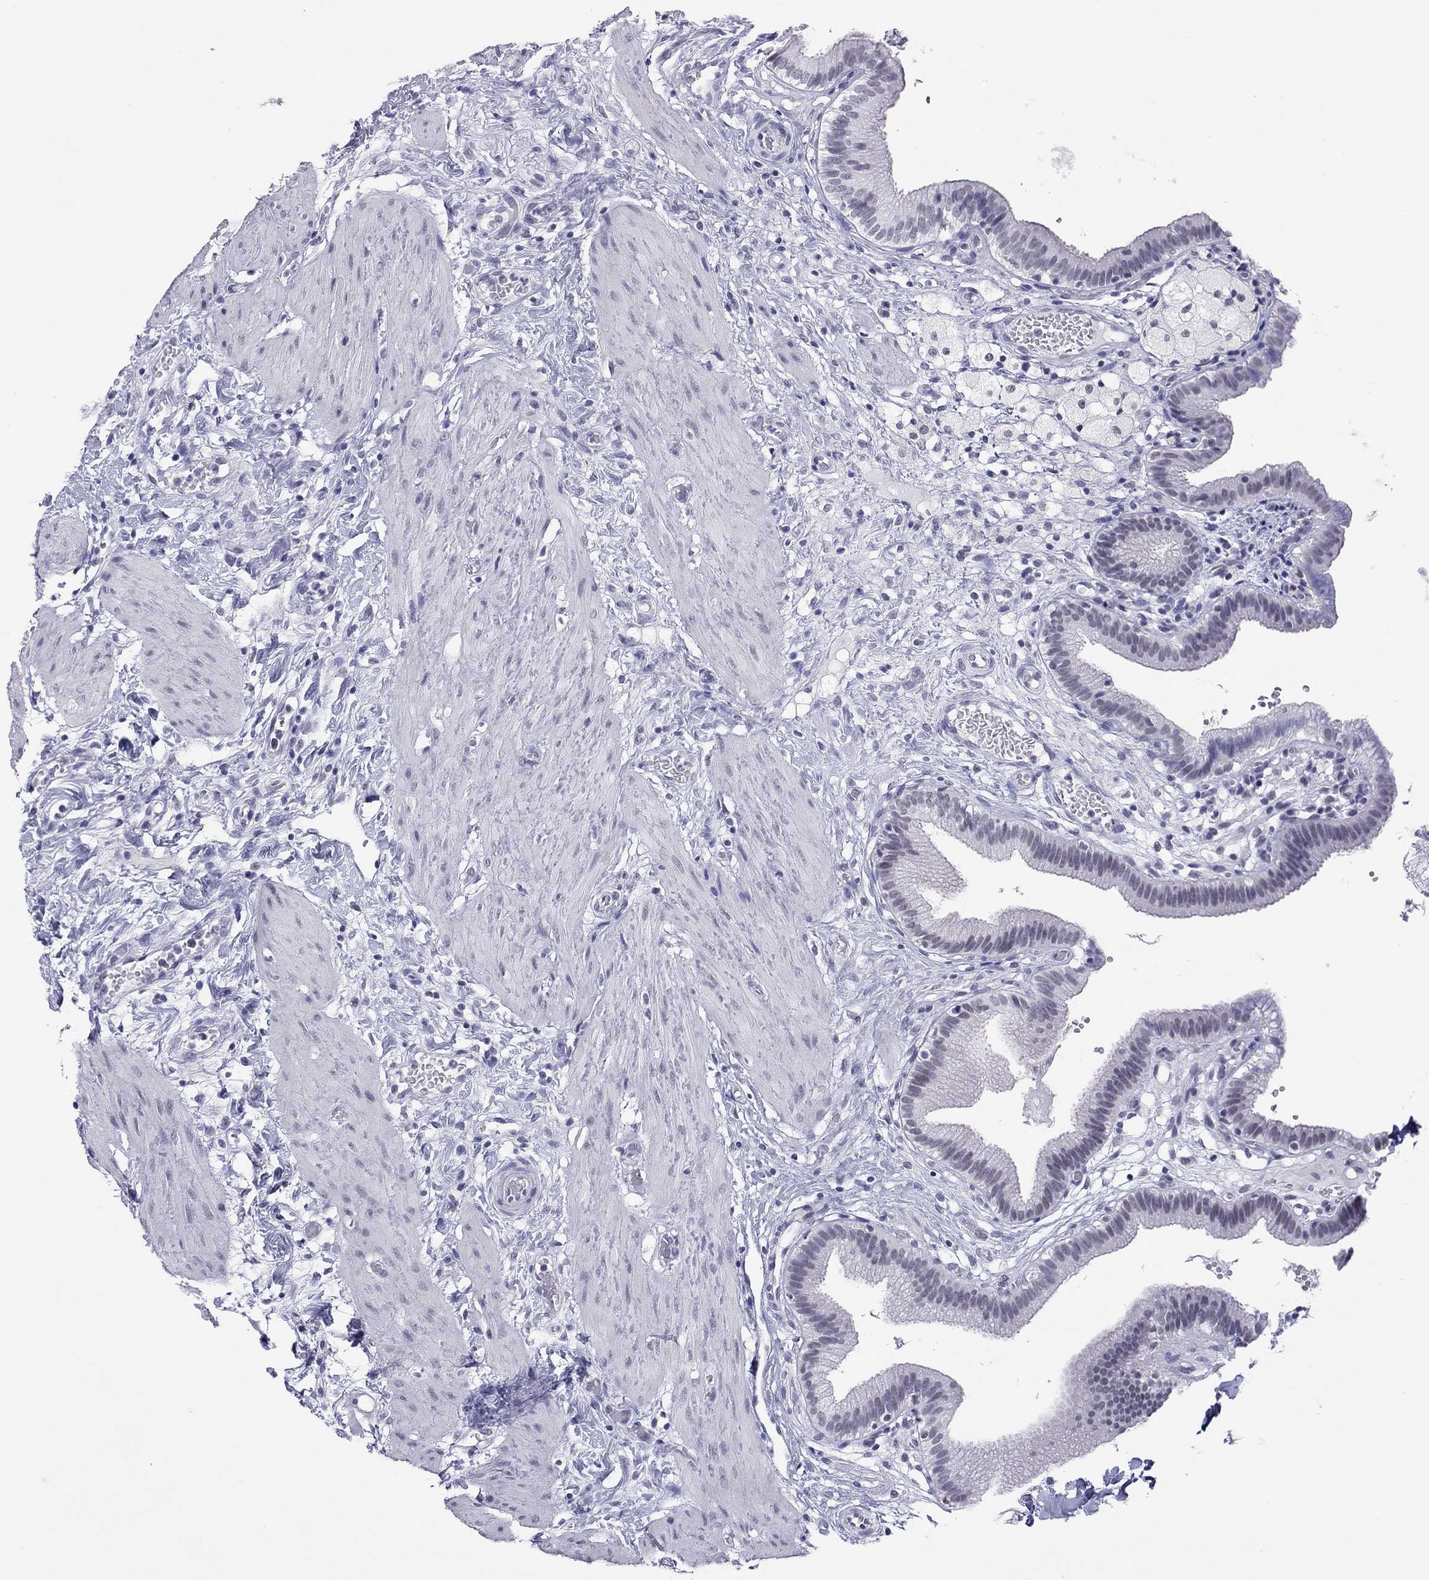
{"staining": {"intensity": "negative", "quantity": "none", "location": "none"}, "tissue": "gallbladder", "cell_type": "Glandular cells", "image_type": "normal", "snomed": [{"axis": "morphology", "description": "Normal tissue, NOS"}, {"axis": "topography", "description": "Gallbladder"}], "caption": "An immunohistochemistry image of benign gallbladder is shown. There is no staining in glandular cells of gallbladder. Brightfield microscopy of IHC stained with DAB (3,3'-diaminobenzidine) (brown) and hematoxylin (blue), captured at high magnification.", "gene": "JHY", "patient": {"sex": "female", "age": 24}}